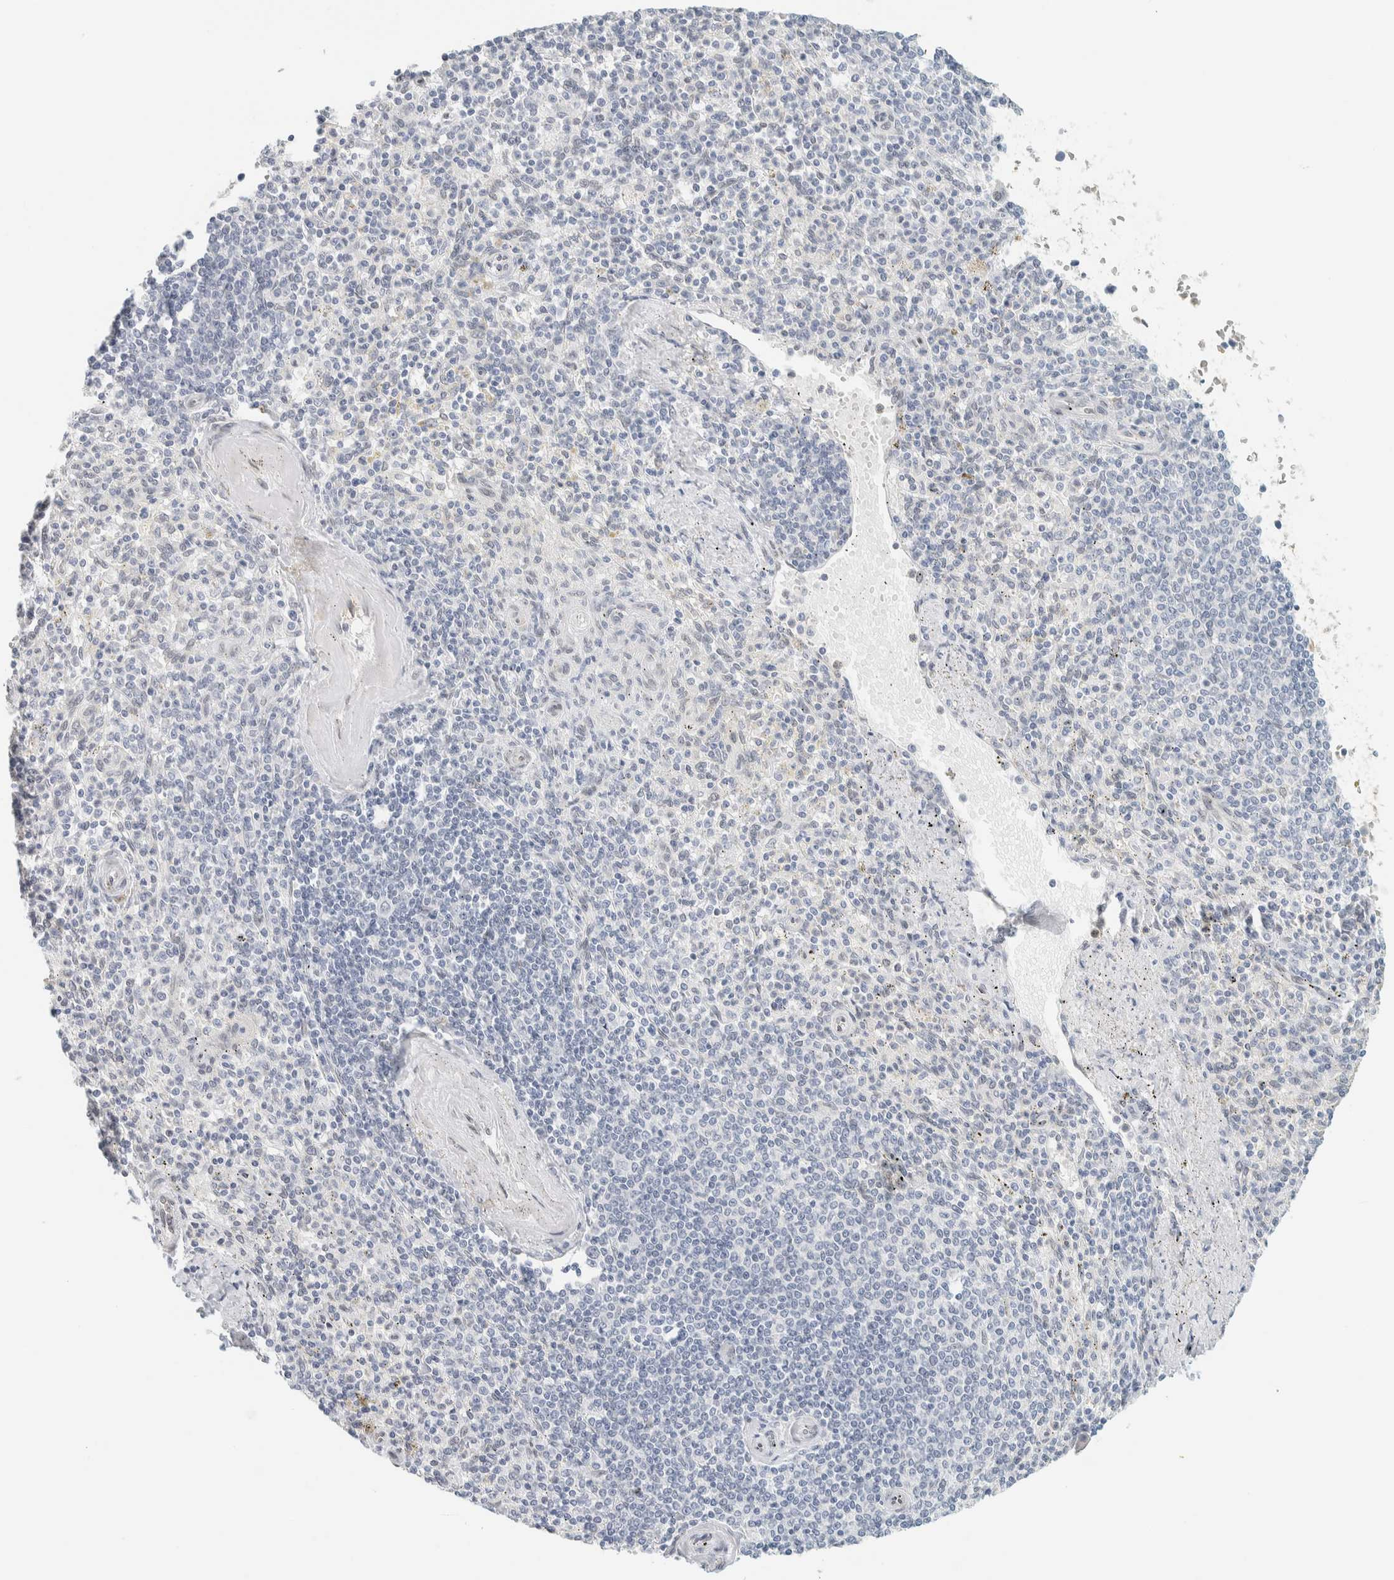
{"staining": {"intensity": "negative", "quantity": "none", "location": "none"}, "tissue": "spleen", "cell_type": "Cells in red pulp", "image_type": "normal", "snomed": [{"axis": "morphology", "description": "Normal tissue, NOS"}, {"axis": "topography", "description": "Spleen"}], "caption": "Immunohistochemistry micrograph of benign spleen: human spleen stained with DAB reveals no significant protein positivity in cells in red pulp.", "gene": "C1QTNF12", "patient": {"sex": "male", "age": 72}}